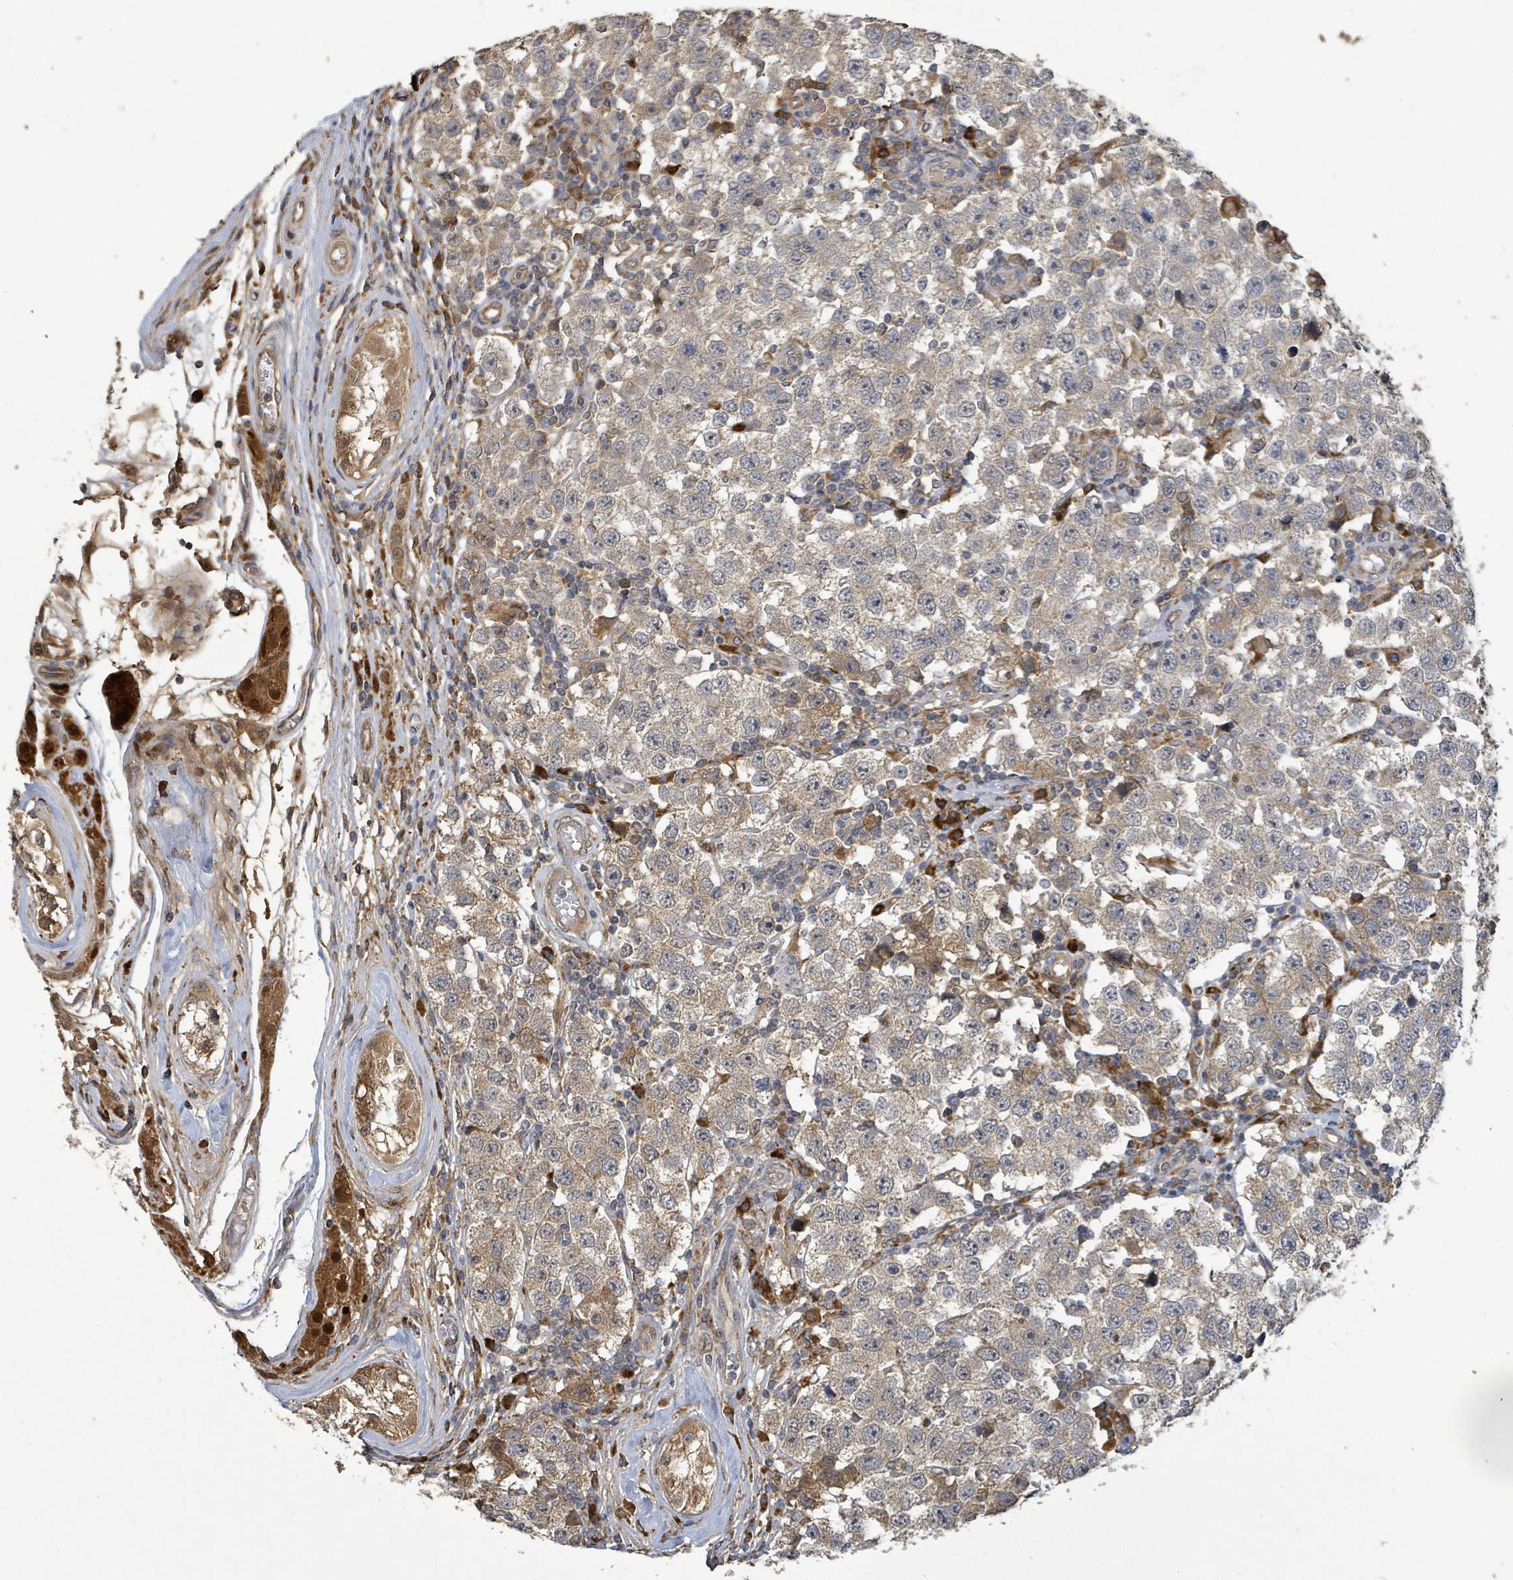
{"staining": {"intensity": "weak", "quantity": ">75%", "location": "cytoplasmic/membranous"}, "tissue": "testis cancer", "cell_type": "Tumor cells", "image_type": "cancer", "snomed": [{"axis": "morphology", "description": "Seminoma, NOS"}, {"axis": "topography", "description": "Testis"}], "caption": "The immunohistochemical stain shows weak cytoplasmic/membranous positivity in tumor cells of testis seminoma tissue.", "gene": "STARD4", "patient": {"sex": "male", "age": 34}}